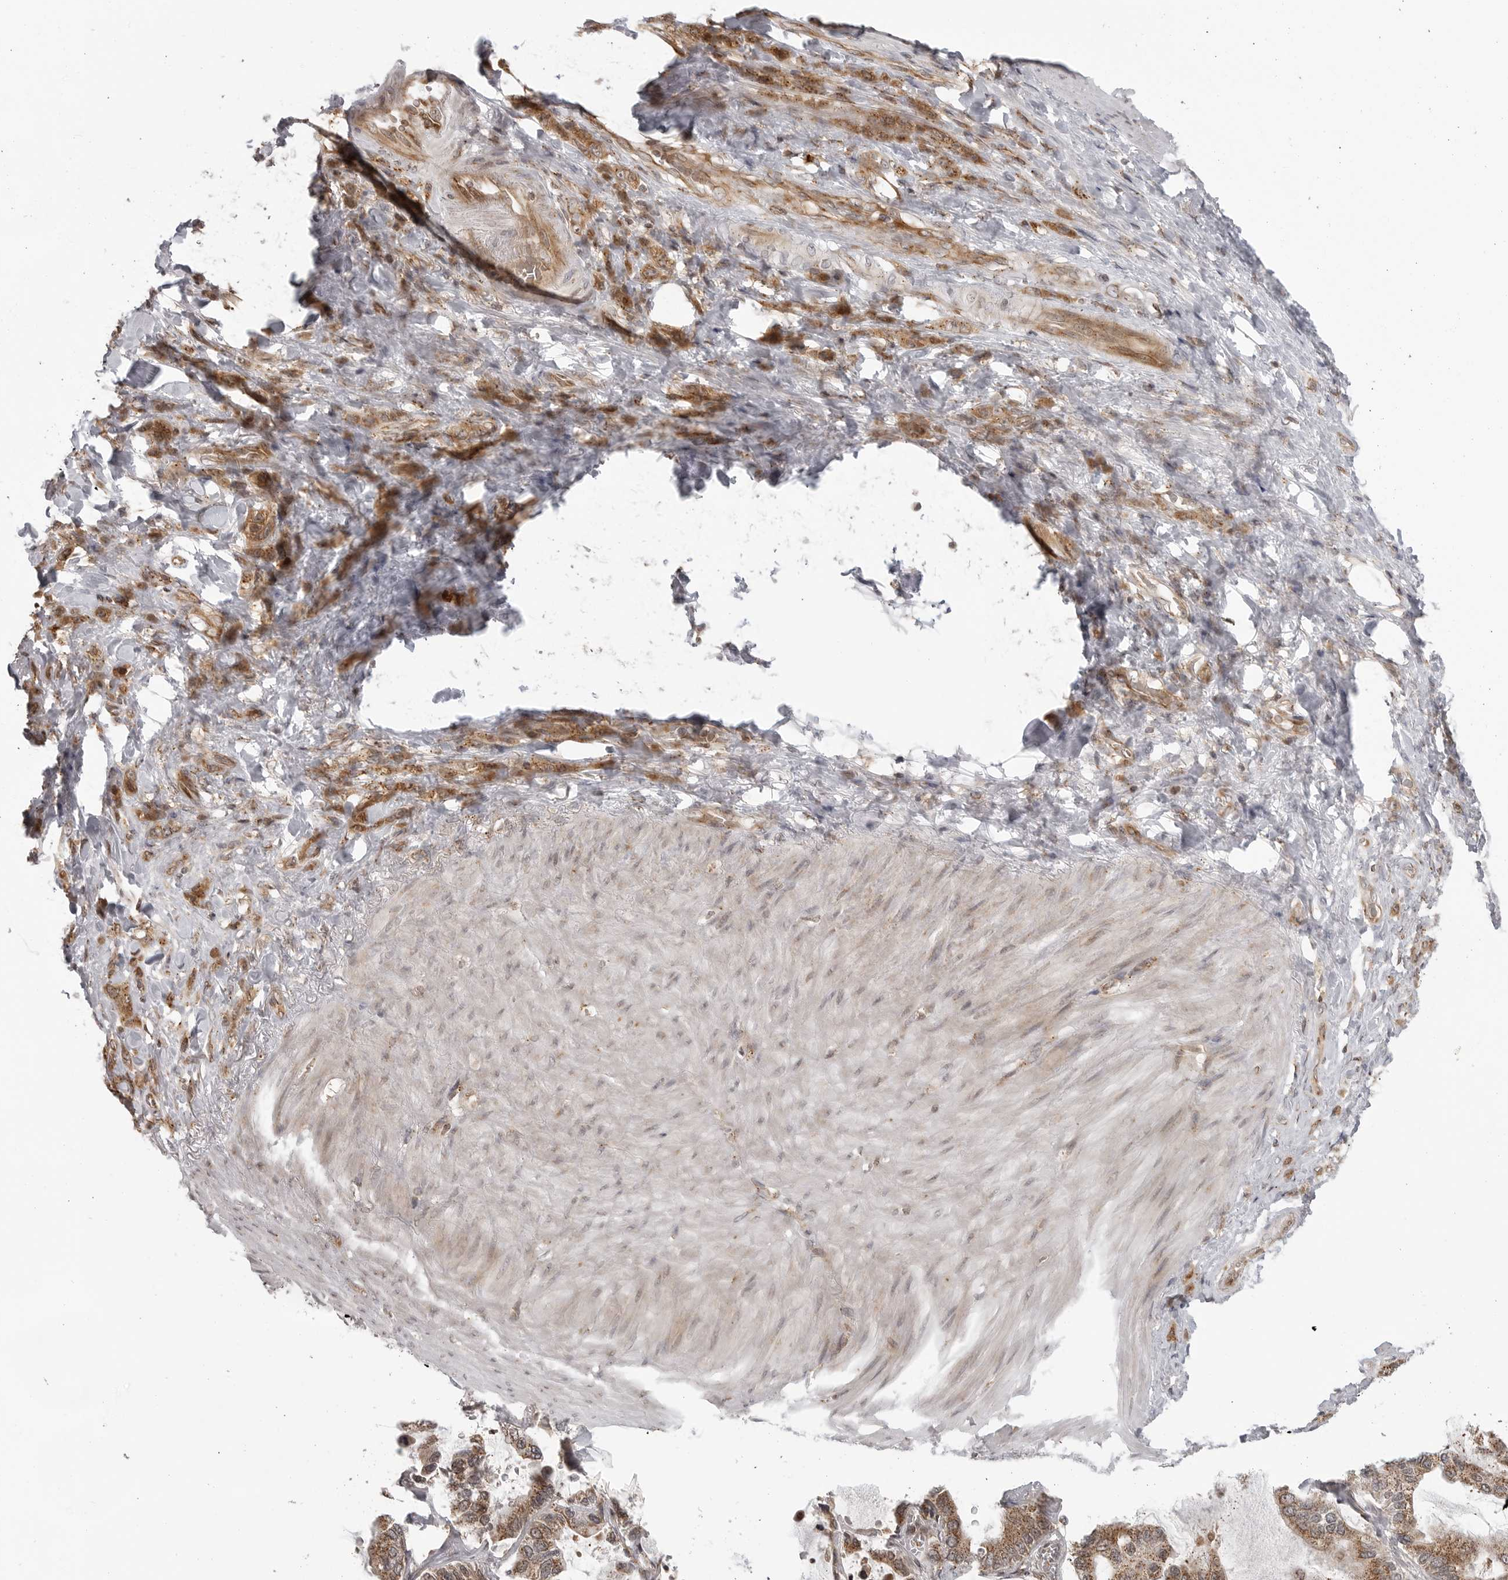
{"staining": {"intensity": "moderate", "quantity": ">75%", "location": "cytoplasmic/membranous"}, "tissue": "stomach cancer", "cell_type": "Tumor cells", "image_type": "cancer", "snomed": [{"axis": "morphology", "description": "Normal tissue, NOS"}, {"axis": "morphology", "description": "Adenocarcinoma, NOS"}, {"axis": "topography", "description": "Stomach"}], "caption": "Immunohistochemistry (IHC) (DAB) staining of stomach cancer (adenocarcinoma) demonstrates moderate cytoplasmic/membranous protein positivity in approximately >75% of tumor cells.", "gene": "COPA", "patient": {"sex": "male", "age": 82}}